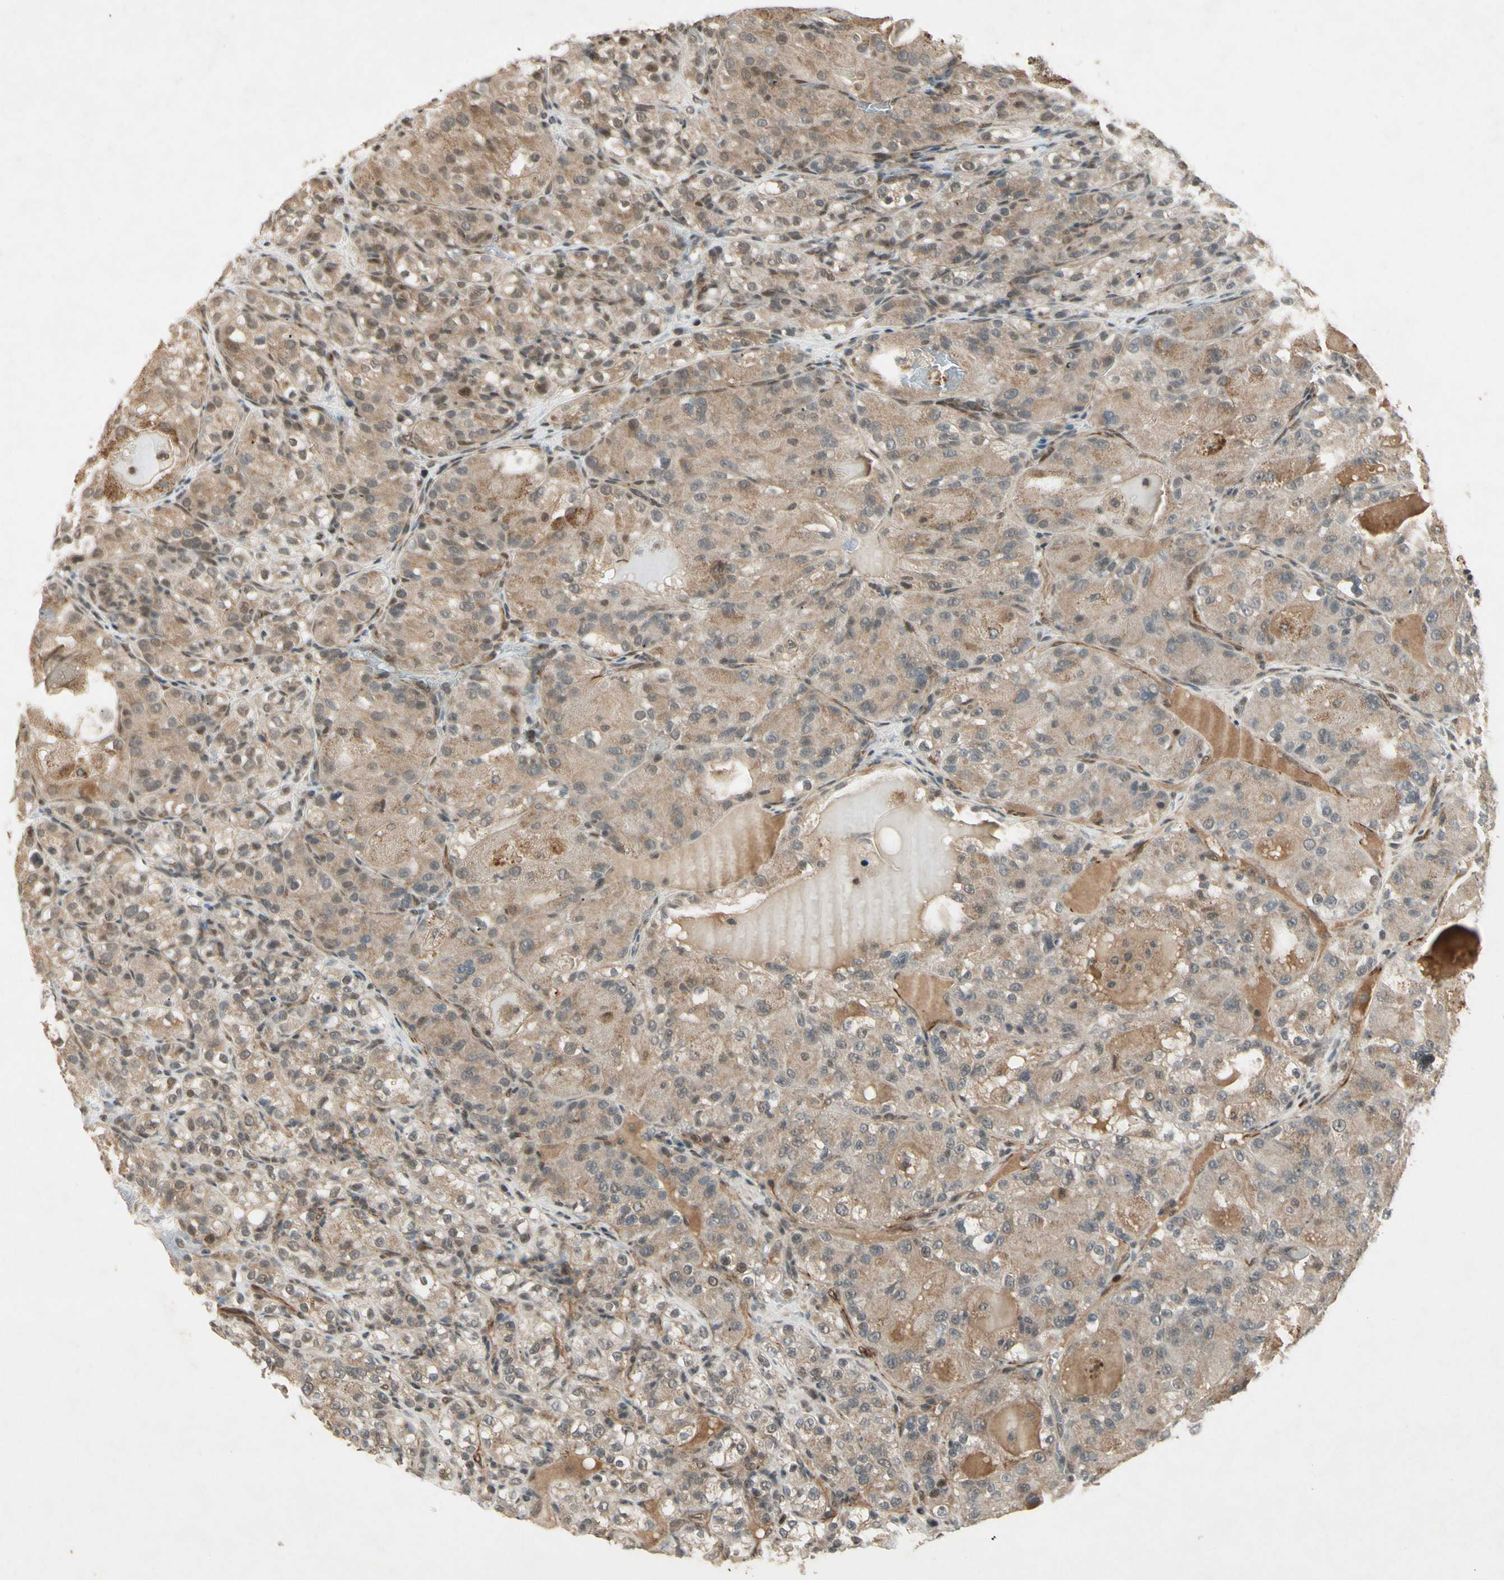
{"staining": {"intensity": "weak", "quantity": "25%-75%", "location": "cytoplasmic/membranous"}, "tissue": "renal cancer", "cell_type": "Tumor cells", "image_type": "cancer", "snomed": [{"axis": "morphology", "description": "Normal tissue, NOS"}, {"axis": "morphology", "description": "Adenocarcinoma, NOS"}, {"axis": "topography", "description": "Kidney"}], "caption": "Tumor cells demonstrate weak cytoplasmic/membranous staining in about 25%-75% of cells in renal cancer (adenocarcinoma).", "gene": "CDK11A", "patient": {"sex": "male", "age": 61}}